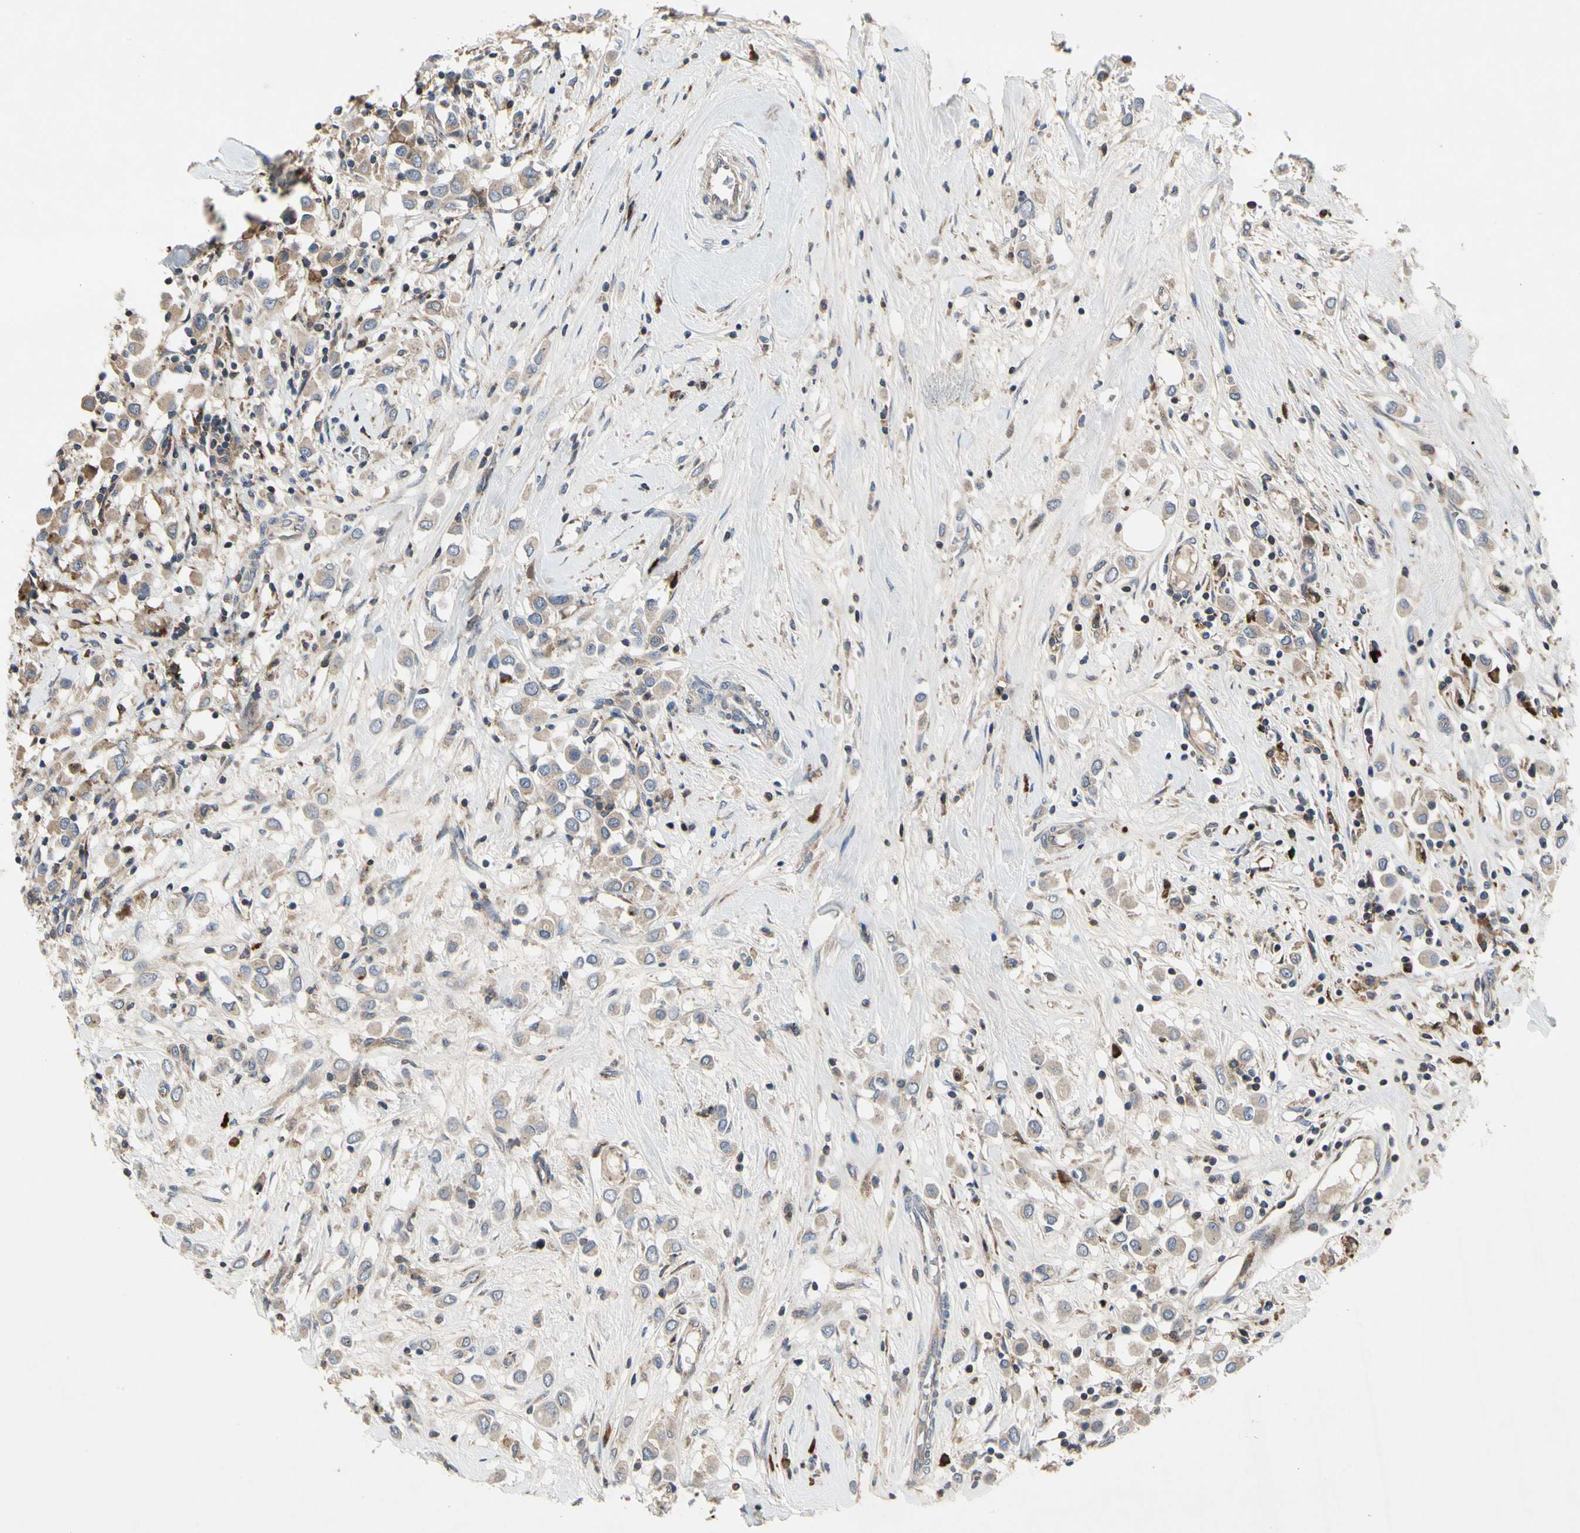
{"staining": {"intensity": "weak", "quantity": ">75%", "location": "cytoplasmic/membranous"}, "tissue": "breast cancer", "cell_type": "Tumor cells", "image_type": "cancer", "snomed": [{"axis": "morphology", "description": "Duct carcinoma"}, {"axis": "topography", "description": "Breast"}], "caption": "Protein expression analysis of breast infiltrating ductal carcinoma reveals weak cytoplasmic/membranous positivity in about >75% of tumor cells.", "gene": "MMEL1", "patient": {"sex": "female", "age": 61}}